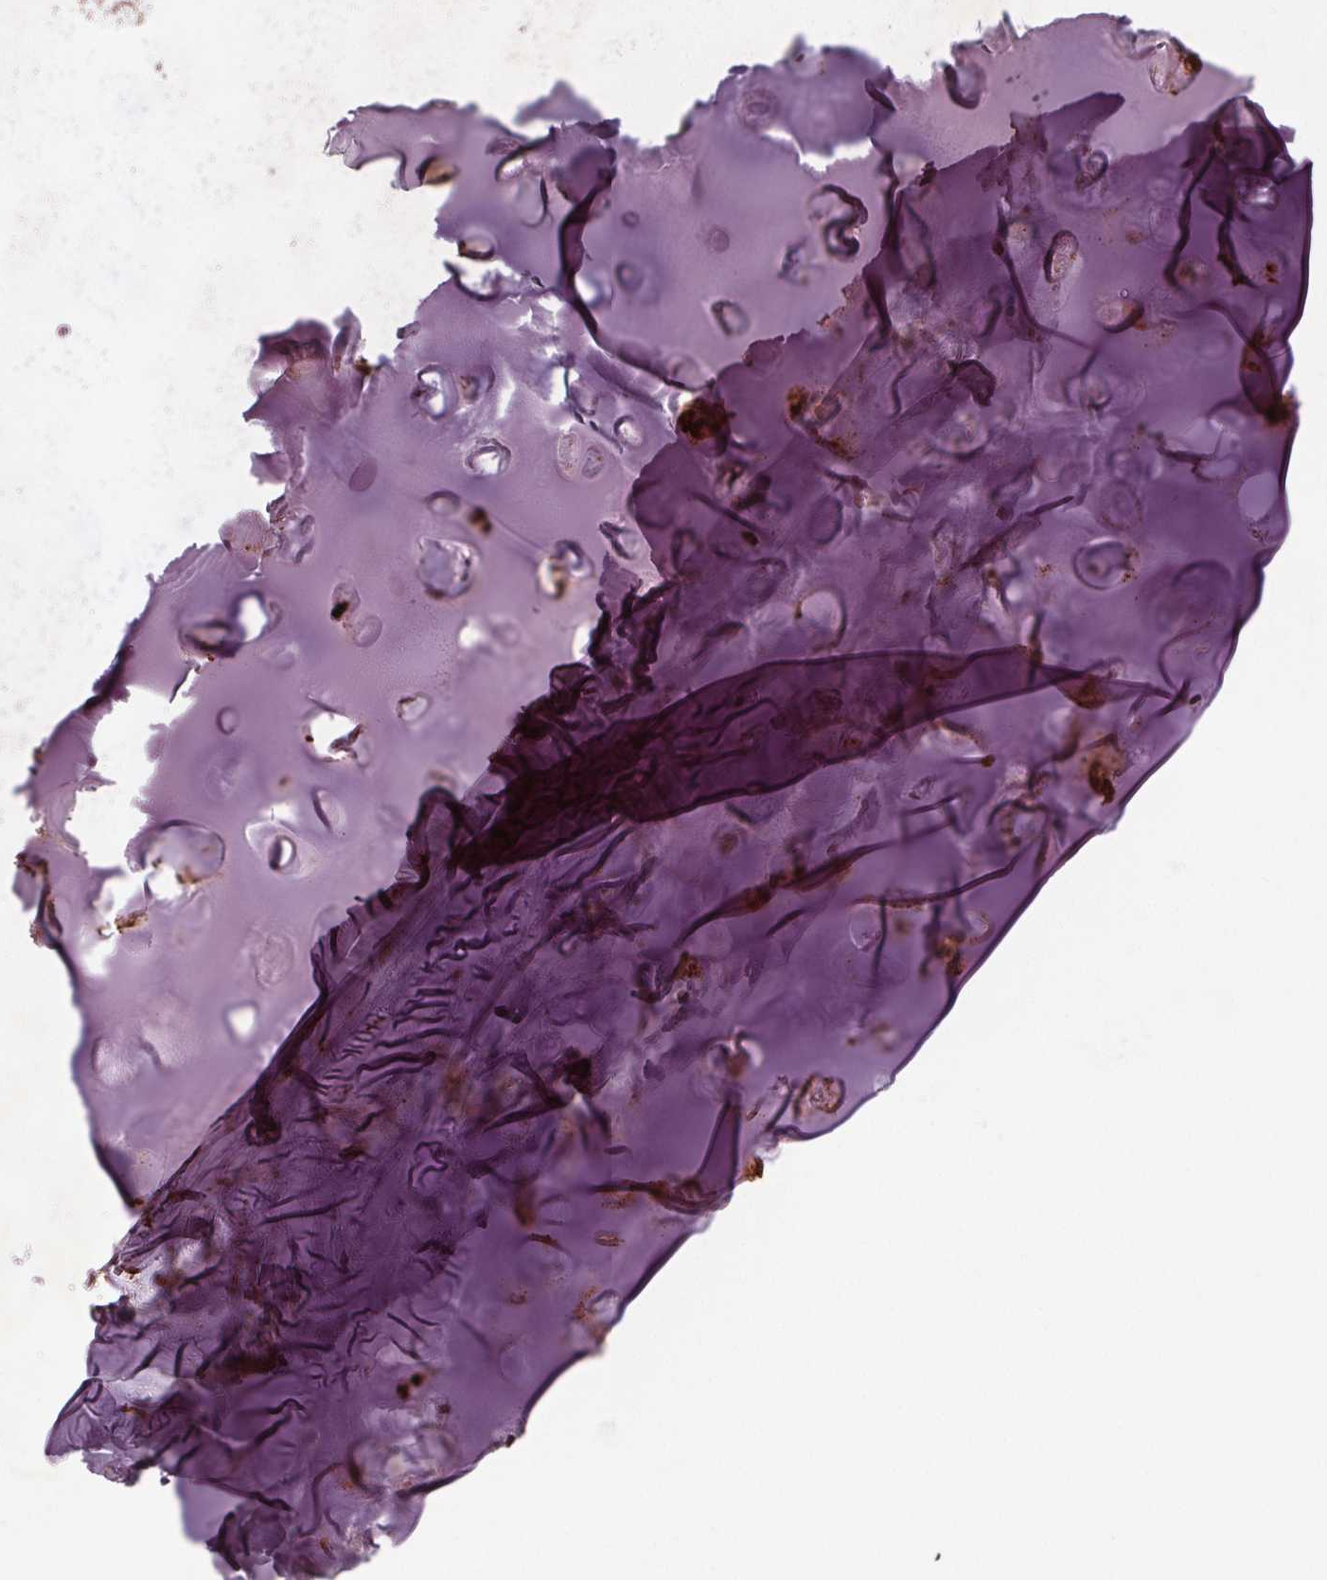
{"staining": {"intensity": "negative", "quantity": "none", "location": "none"}, "tissue": "adipose tissue", "cell_type": "Adipocytes", "image_type": "normal", "snomed": [{"axis": "morphology", "description": "Normal tissue, NOS"}, {"axis": "morphology", "description": "Squamous cell carcinoma, NOS"}, {"axis": "topography", "description": "Cartilage tissue"}, {"axis": "topography", "description": "Bronchus"}, {"axis": "topography", "description": "Lung"}], "caption": "DAB immunohistochemical staining of unremarkable adipose tissue reveals no significant staining in adipocytes.", "gene": "BTBD1", "patient": {"sex": "male", "age": 66}}